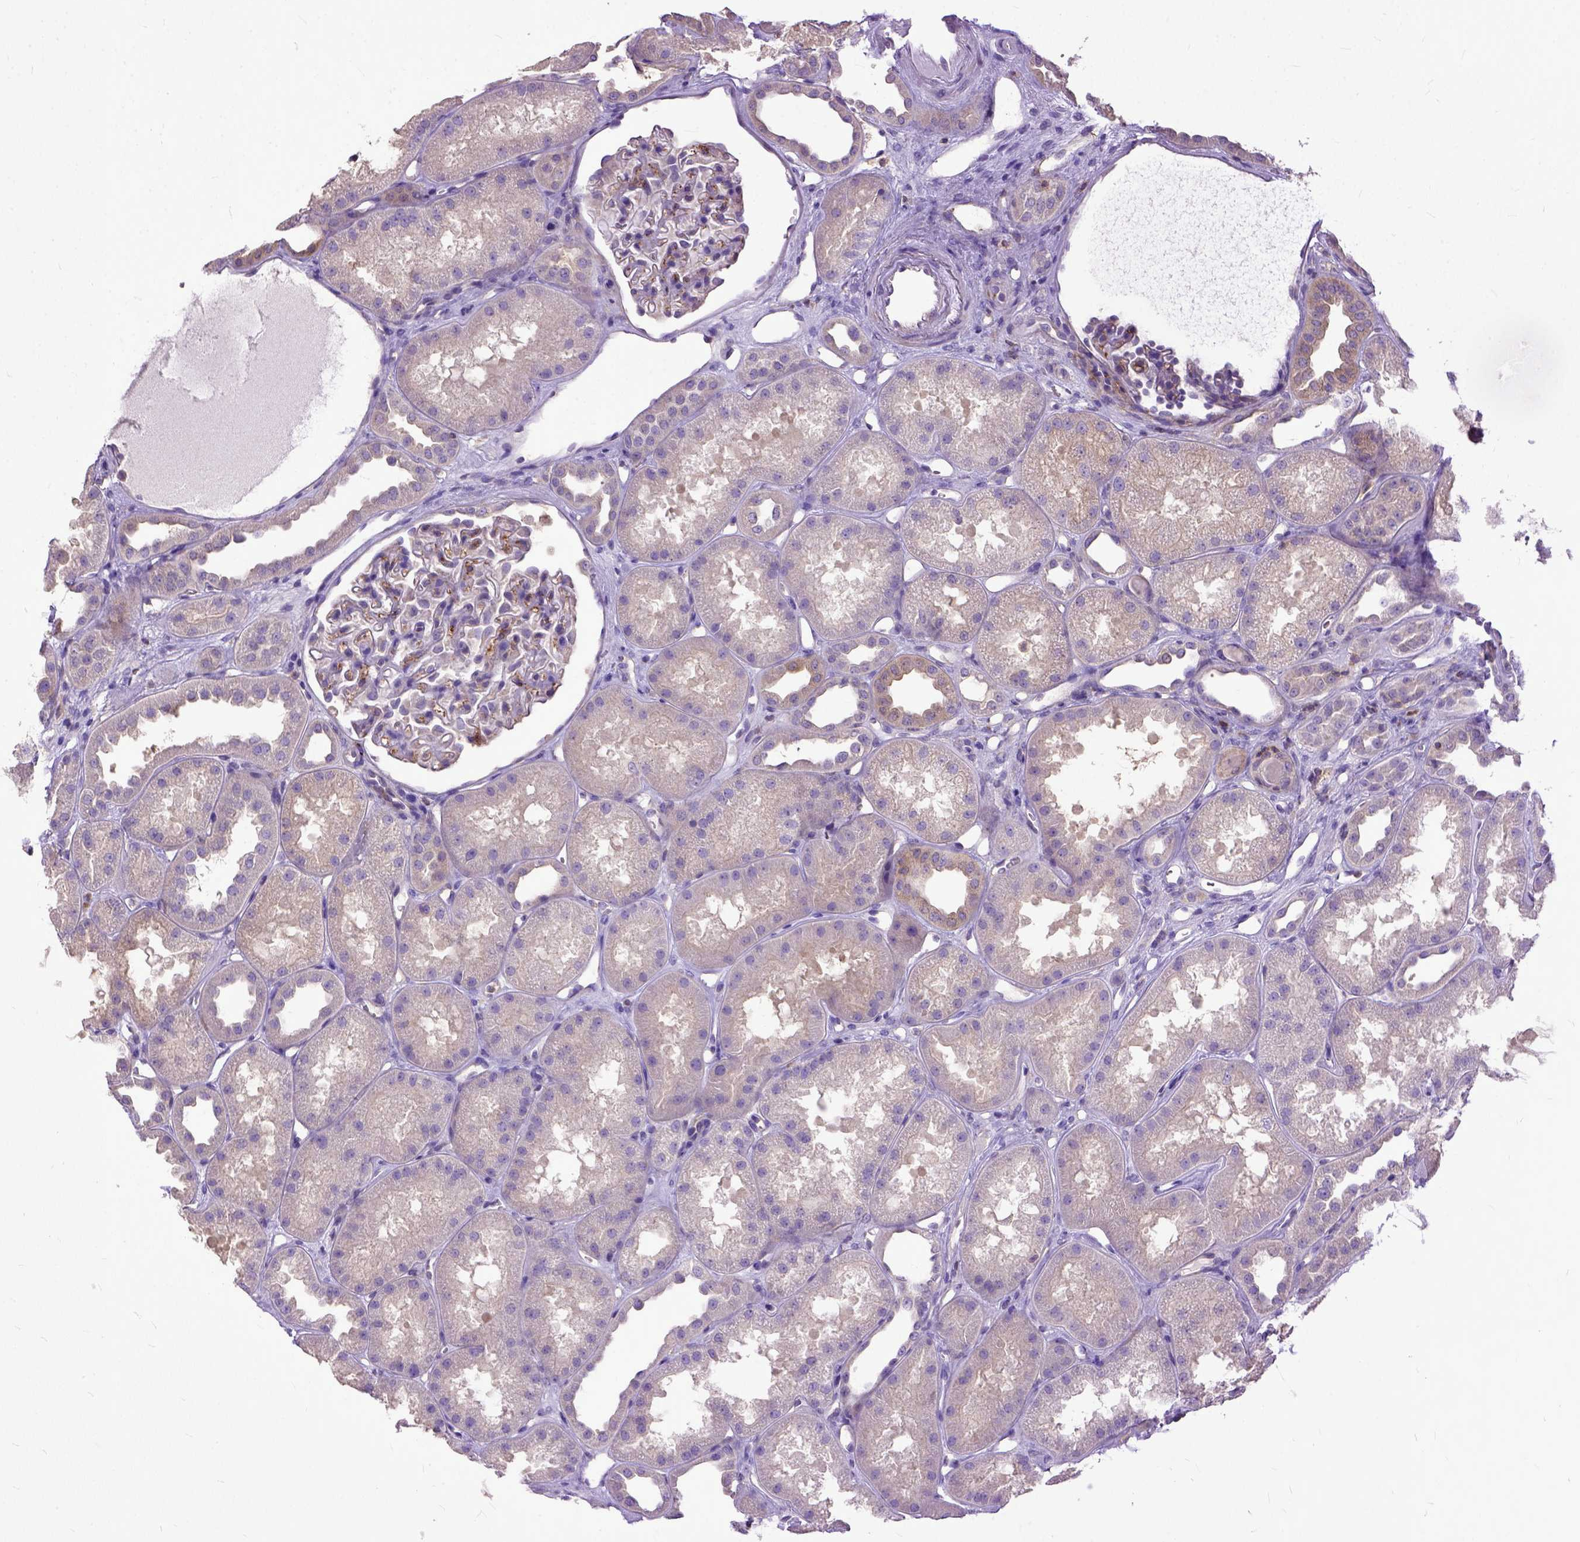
{"staining": {"intensity": "moderate", "quantity": "<25%", "location": "cytoplasmic/membranous"}, "tissue": "kidney", "cell_type": "Cells in glomeruli", "image_type": "normal", "snomed": [{"axis": "morphology", "description": "Normal tissue, NOS"}, {"axis": "topography", "description": "Kidney"}], "caption": "The micrograph shows immunohistochemical staining of normal kidney. There is moderate cytoplasmic/membranous positivity is identified in about <25% of cells in glomeruli.", "gene": "NAMPT", "patient": {"sex": "male", "age": 61}}